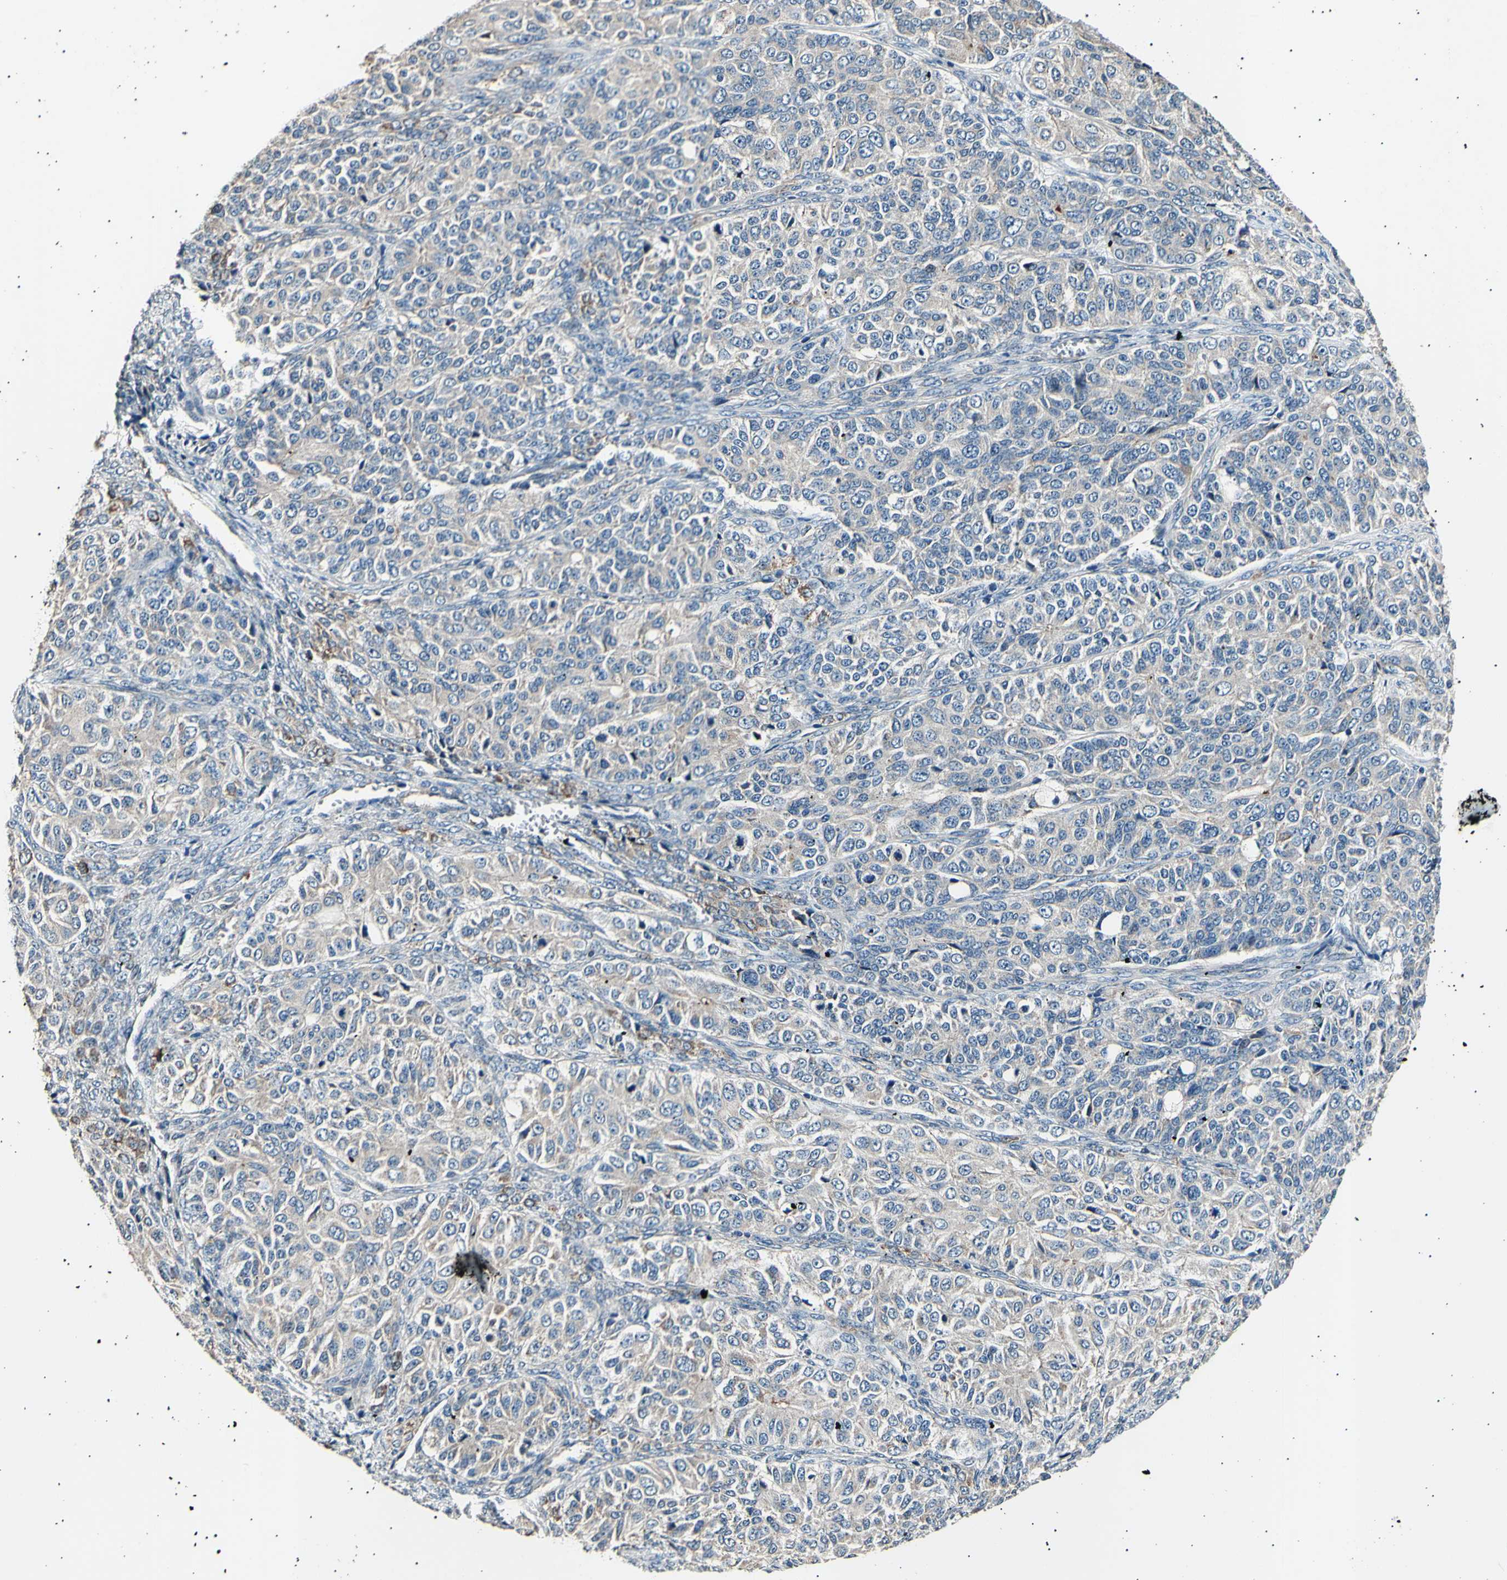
{"staining": {"intensity": "weak", "quantity": ">75%", "location": "cytoplasmic/membranous"}, "tissue": "ovarian cancer", "cell_type": "Tumor cells", "image_type": "cancer", "snomed": [{"axis": "morphology", "description": "Carcinoma, endometroid"}, {"axis": "topography", "description": "Ovary"}], "caption": "Ovarian cancer (endometroid carcinoma) stained with immunohistochemistry exhibits weak cytoplasmic/membranous staining in approximately >75% of tumor cells. The protein is stained brown, and the nuclei are stained in blue (DAB (3,3'-diaminobenzidine) IHC with brightfield microscopy, high magnification).", "gene": "ITGA6", "patient": {"sex": "female", "age": 51}}